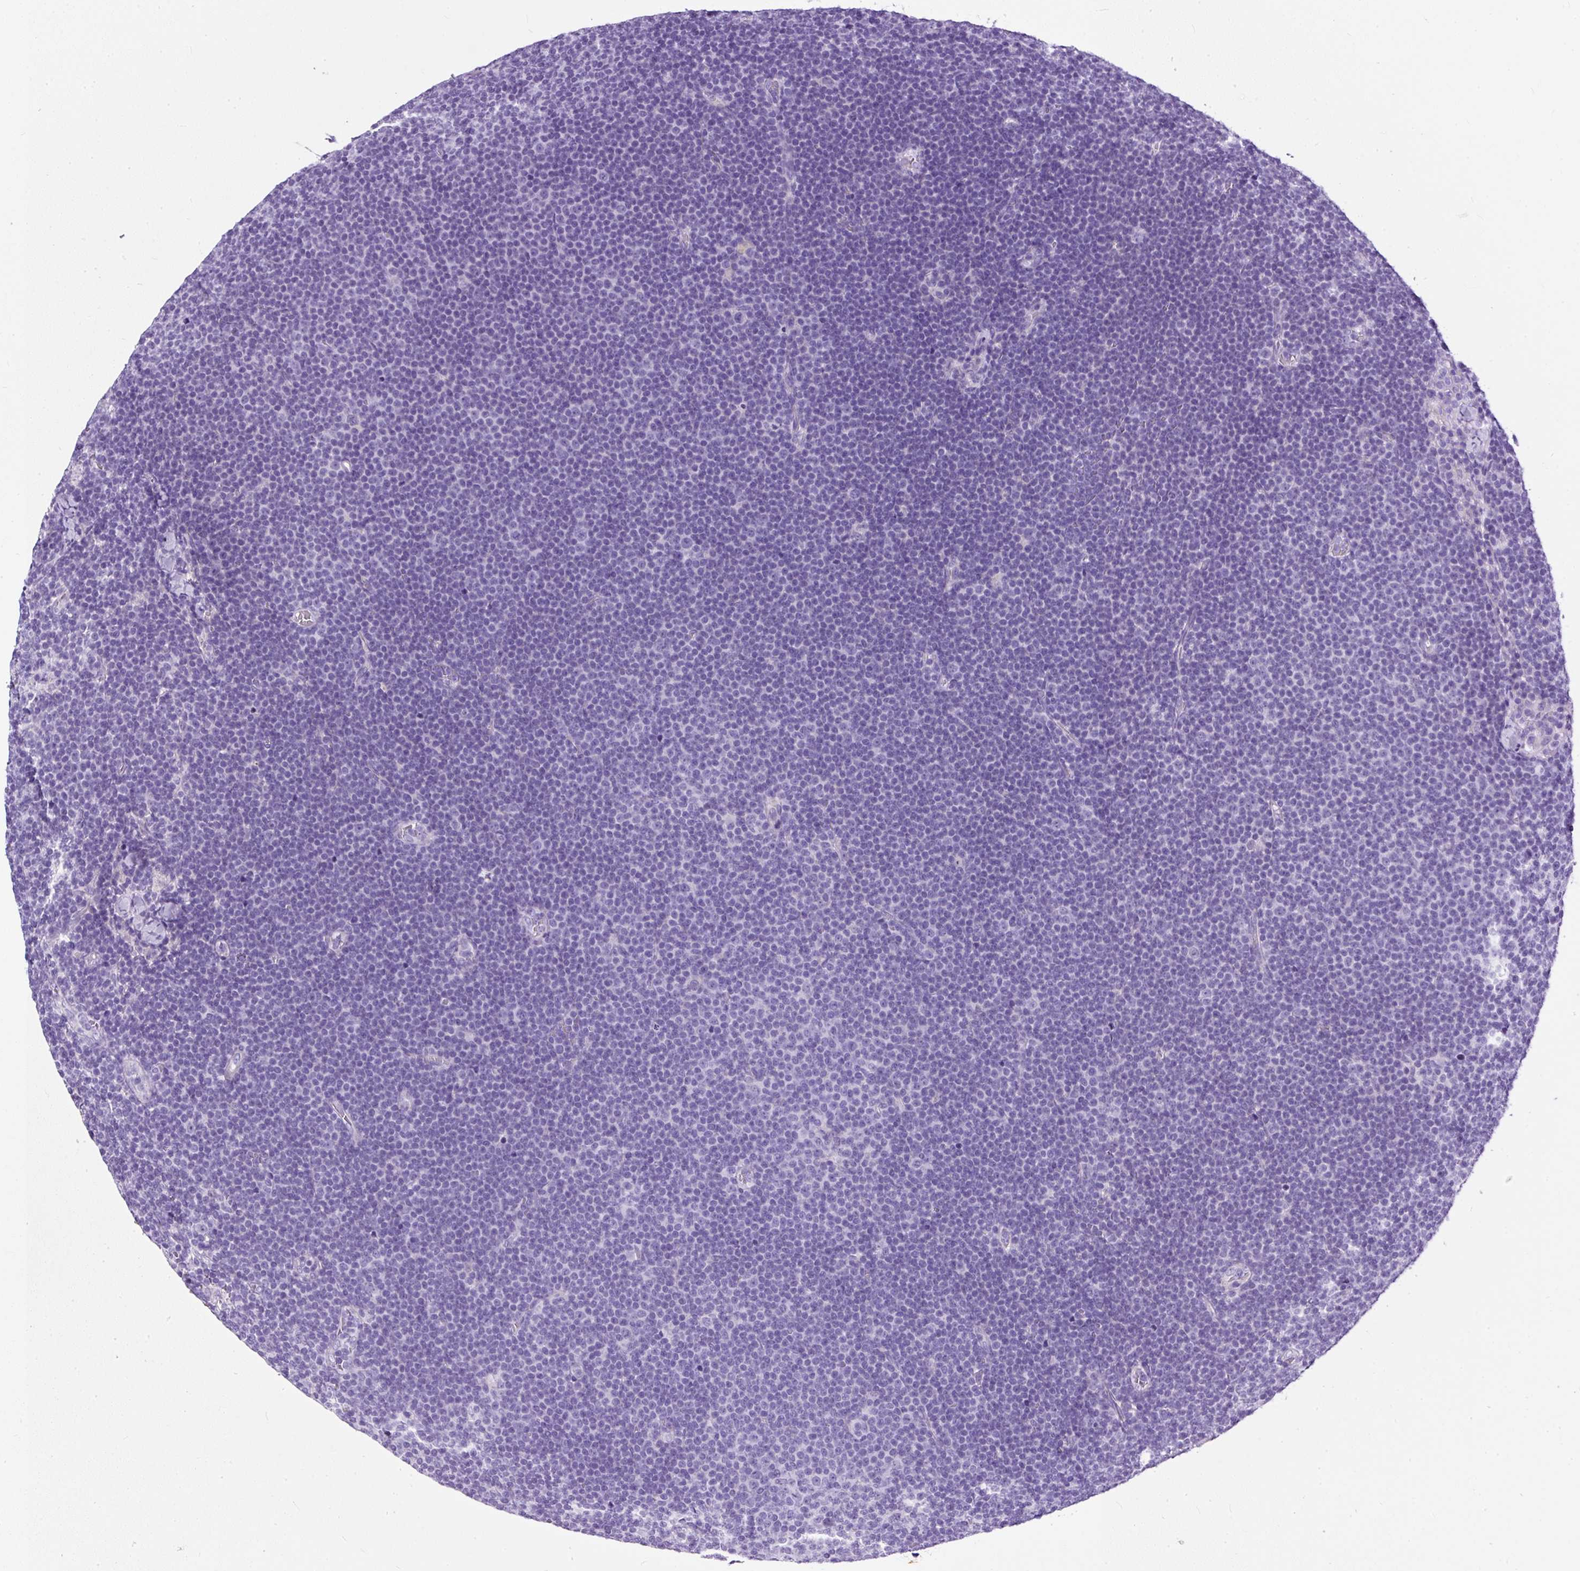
{"staining": {"intensity": "negative", "quantity": "none", "location": "none"}, "tissue": "lymphoma", "cell_type": "Tumor cells", "image_type": "cancer", "snomed": [{"axis": "morphology", "description": "Malignant lymphoma, non-Hodgkin's type, Low grade"}, {"axis": "topography", "description": "Lymph node"}], "caption": "DAB (3,3'-diaminobenzidine) immunohistochemical staining of low-grade malignant lymphoma, non-Hodgkin's type shows no significant positivity in tumor cells. The staining was performed using DAB (3,3'-diaminobenzidine) to visualize the protein expression in brown, while the nuclei were stained in blue with hematoxylin (Magnification: 20x).", "gene": "STOX2", "patient": {"sex": "male", "age": 48}}